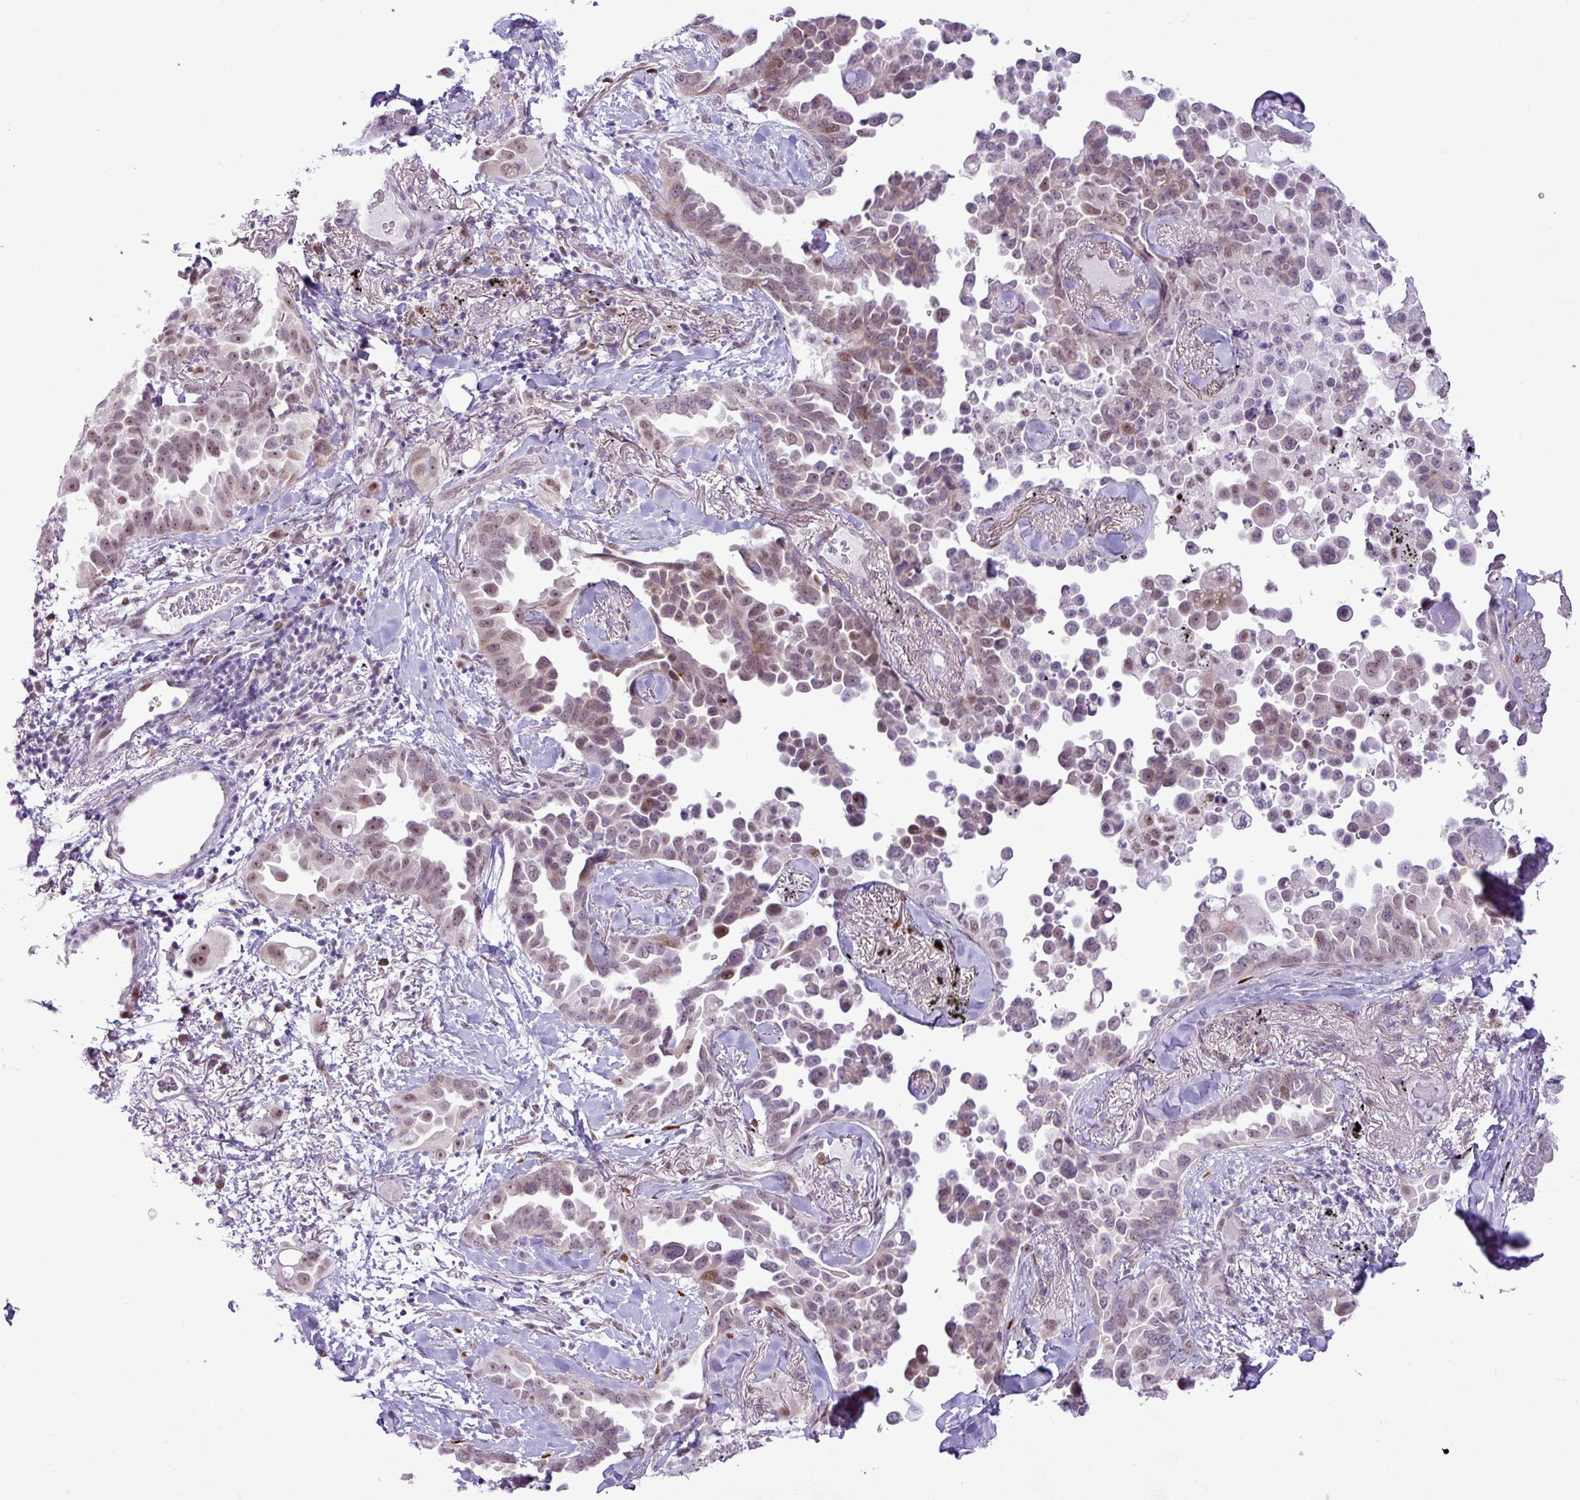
{"staining": {"intensity": "weak", "quantity": "25%-75%", "location": "nuclear"}, "tissue": "lung cancer", "cell_type": "Tumor cells", "image_type": "cancer", "snomed": [{"axis": "morphology", "description": "Adenocarcinoma, NOS"}, {"axis": "topography", "description": "Lung"}], "caption": "A low amount of weak nuclear staining is appreciated in about 25%-75% of tumor cells in lung cancer tissue. The staining was performed using DAB (3,3'-diaminobenzidine) to visualize the protein expression in brown, while the nuclei were stained in blue with hematoxylin (Magnification: 20x).", "gene": "ELOA2", "patient": {"sex": "female", "age": 67}}